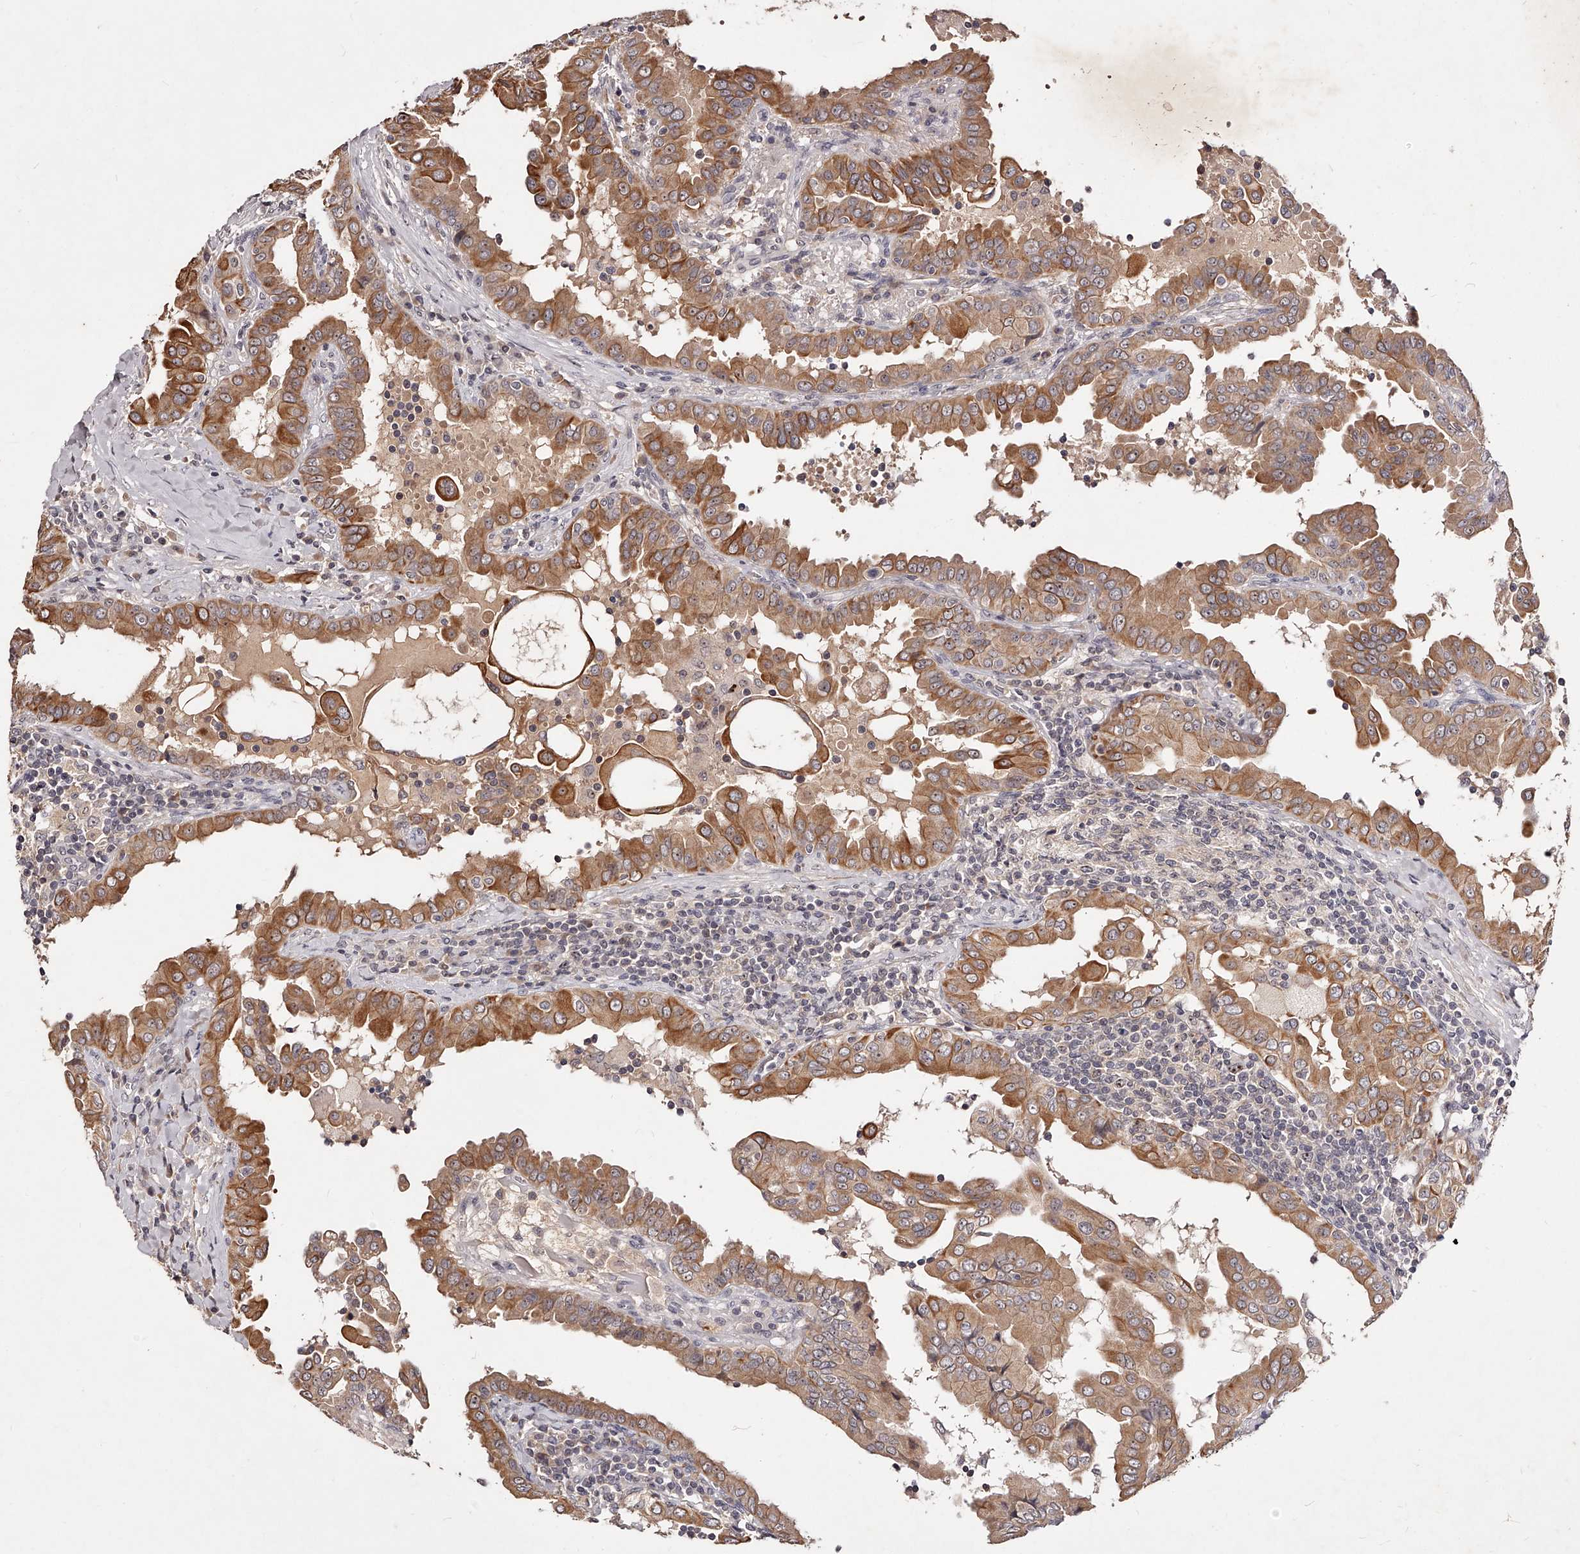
{"staining": {"intensity": "moderate", "quantity": ">75%", "location": "cytoplasmic/membranous"}, "tissue": "thyroid cancer", "cell_type": "Tumor cells", "image_type": "cancer", "snomed": [{"axis": "morphology", "description": "Papillary adenocarcinoma, NOS"}, {"axis": "topography", "description": "Thyroid gland"}], "caption": "Protein expression analysis of thyroid papillary adenocarcinoma displays moderate cytoplasmic/membranous positivity in about >75% of tumor cells.", "gene": "PHACTR1", "patient": {"sex": "male", "age": 33}}